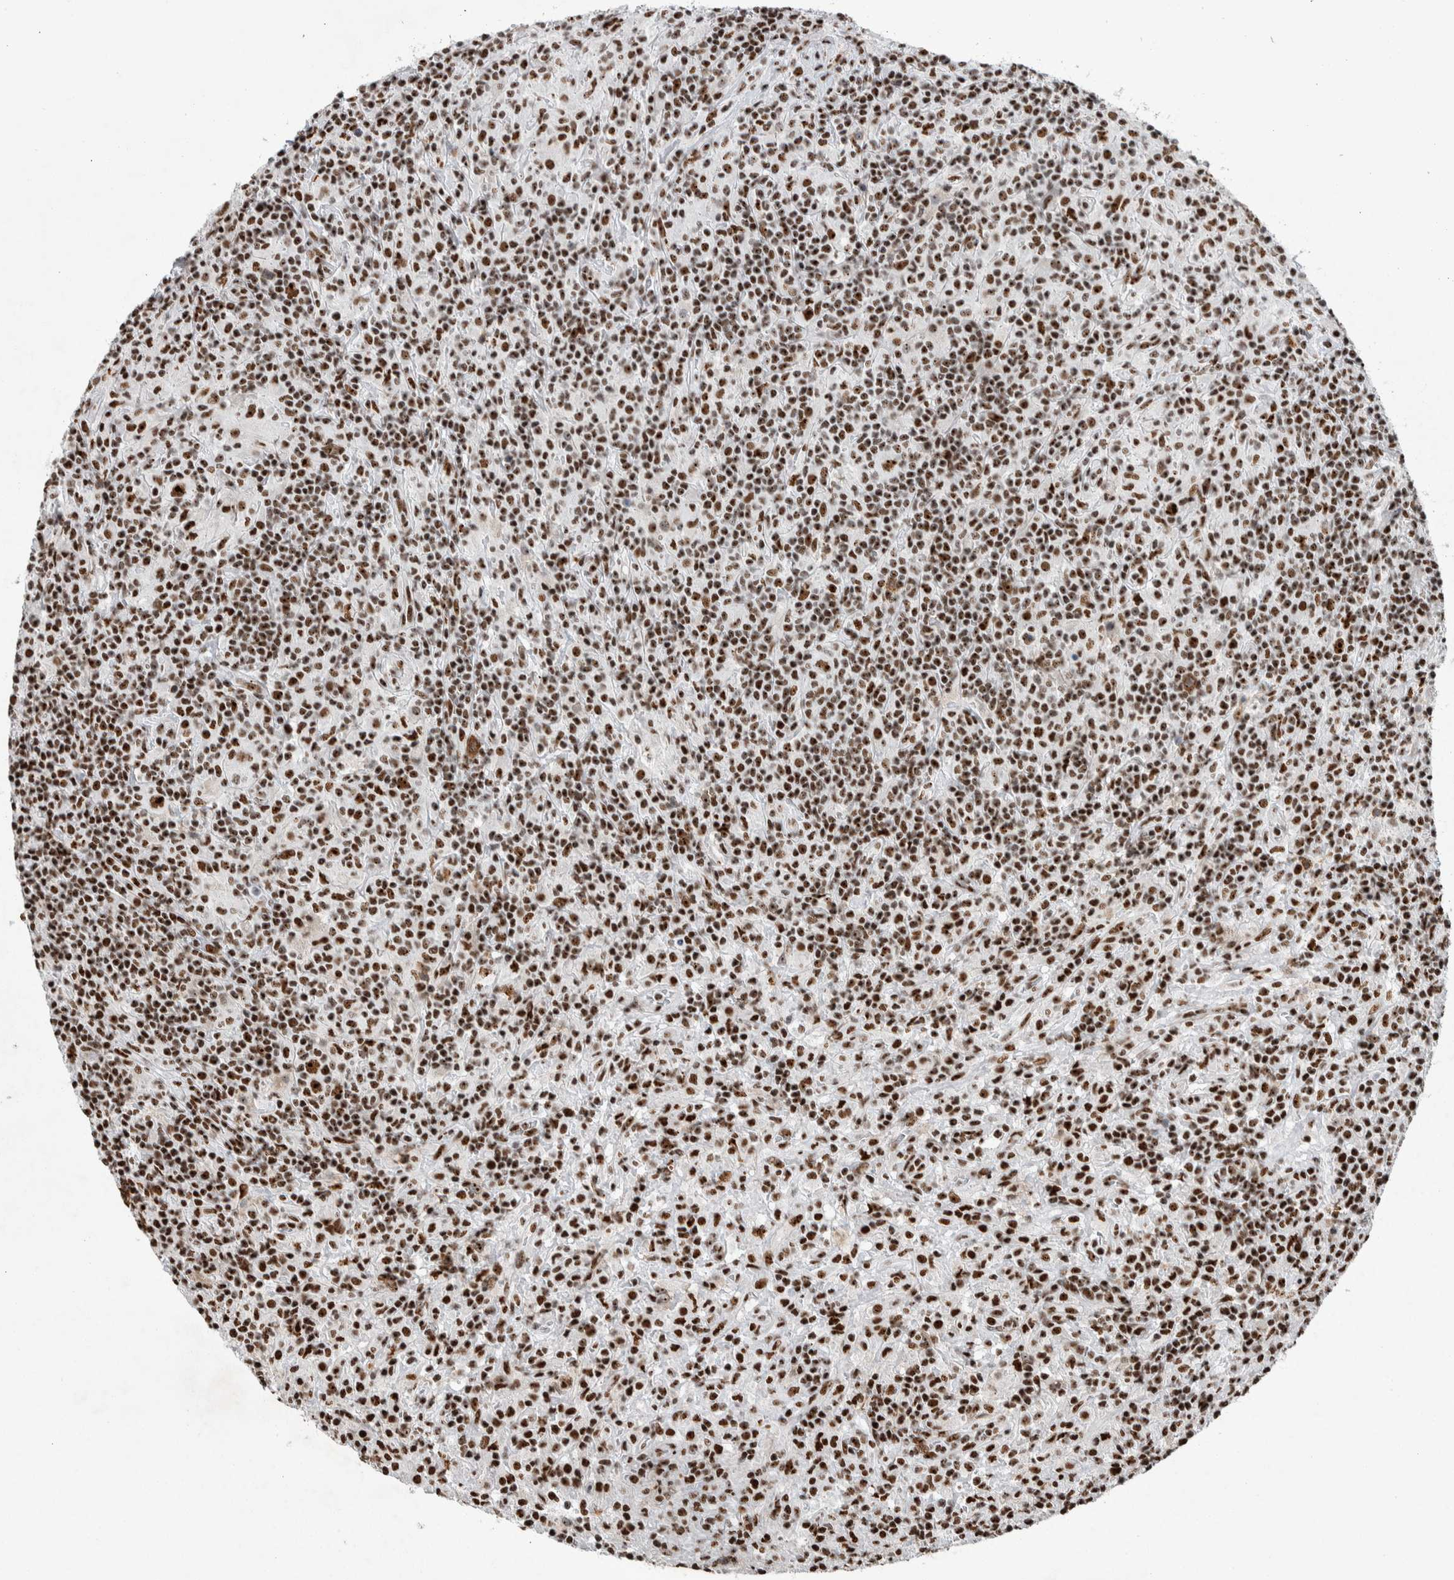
{"staining": {"intensity": "strong", "quantity": ">75%", "location": "nuclear"}, "tissue": "lymphoma", "cell_type": "Tumor cells", "image_type": "cancer", "snomed": [{"axis": "morphology", "description": "Hodgkin's disease, NOS"}, {"axis": "topography", "description": "Lymph node"}], "caption": "Strong nuclear positivity for a protein is identified in about >75% of tumor cells of Hodgkin's disease using immunohistochemistry.", "gene": "NCL", "patient": {"sex": "male", "age": 70}}